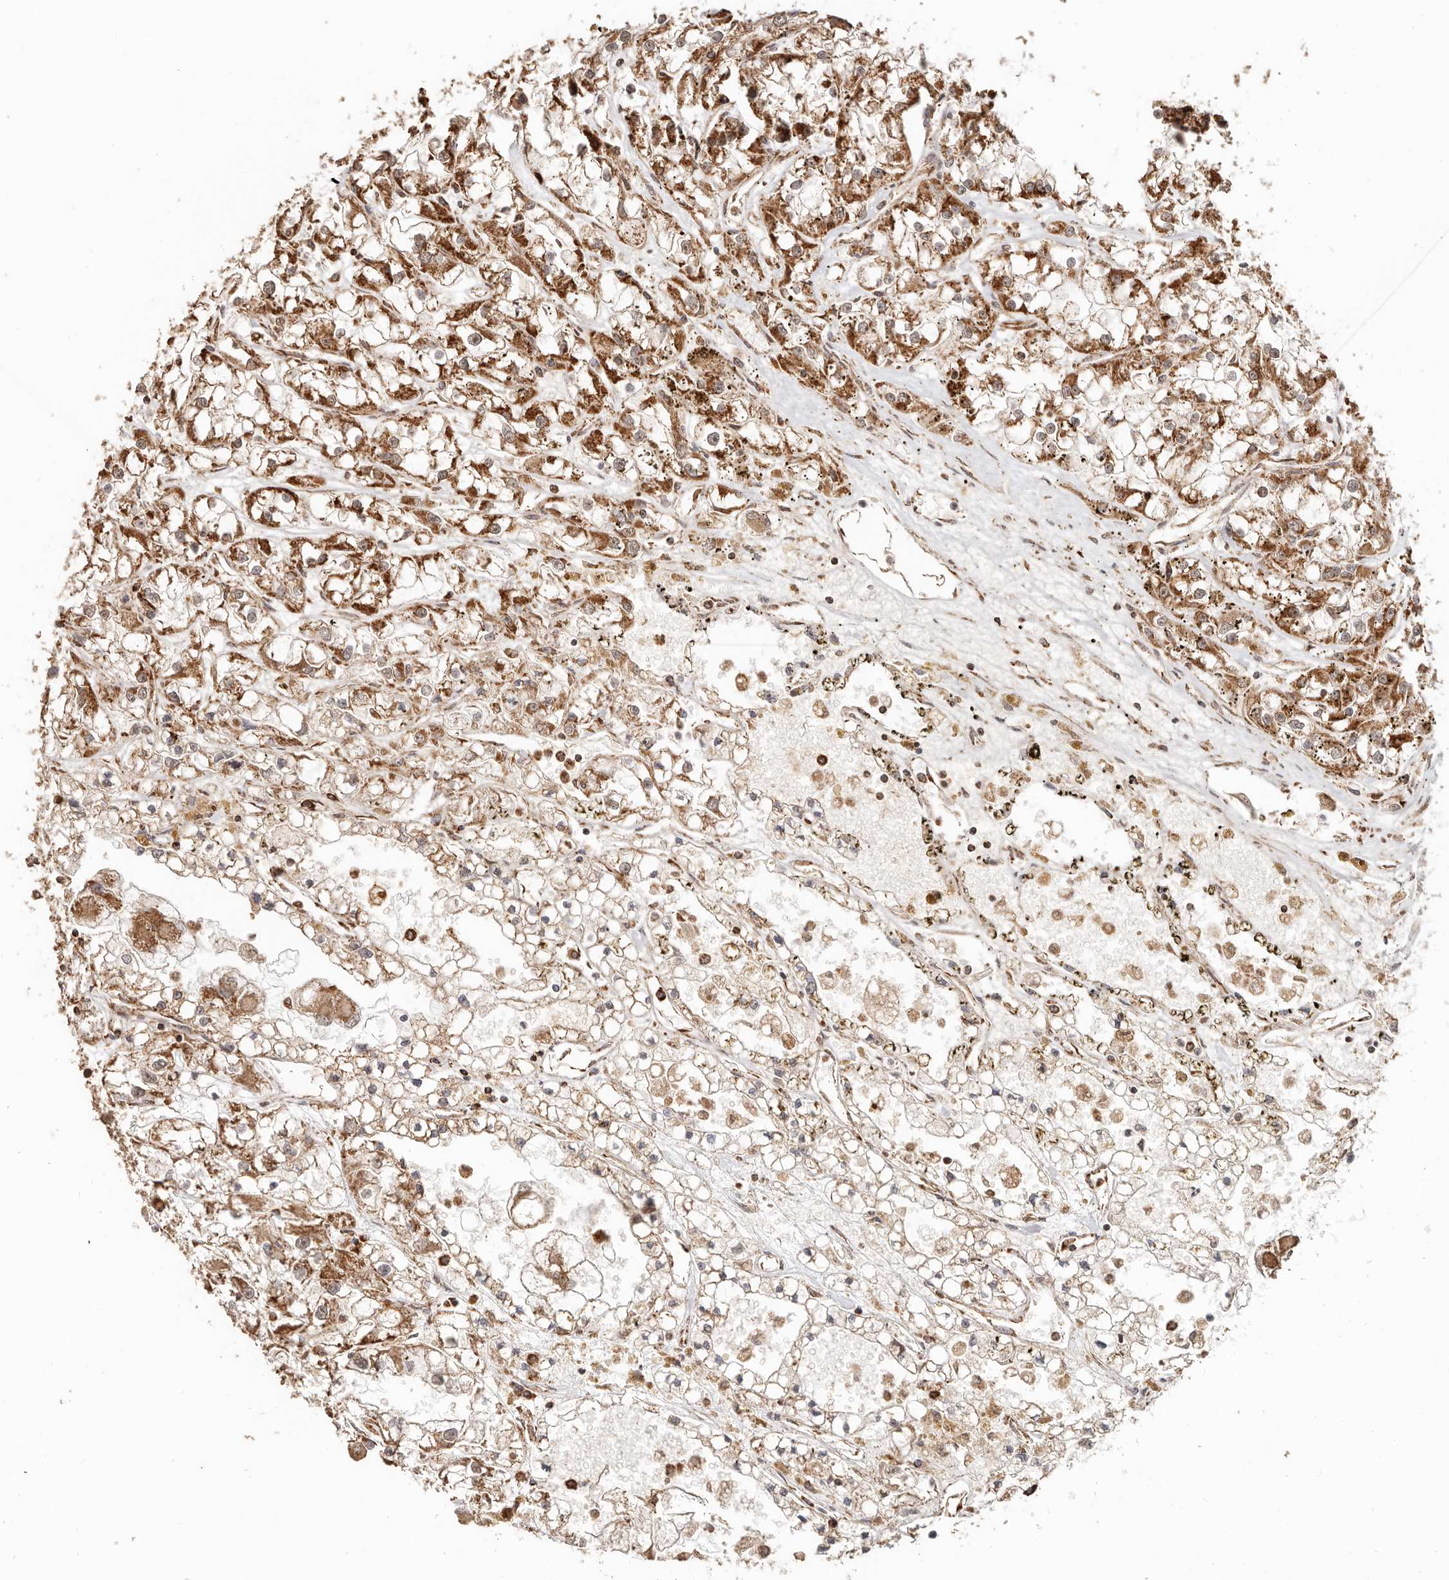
{"staining": {"intensity": "strong", "quantity": ">75%", "location": "cytoplasmic/membranous"}, "tissue": "renal cancer", "cell_type": "Tumor cells", "image_type": "cancer", "snomed": [{"axis": "morphology", "description": "Adenocarcinoma, NOS"}, {"axis": "topography", "description": "Kidney"}], "caption": "There is high levels of strong cytoplasmic/membranous staining in tumor cells of renal adenocarcinoma, as demonstrated by immunohistochemical staining (brown color).", "gene": "NDUFB11", "patient": {"sex": "female", "age": 52}}